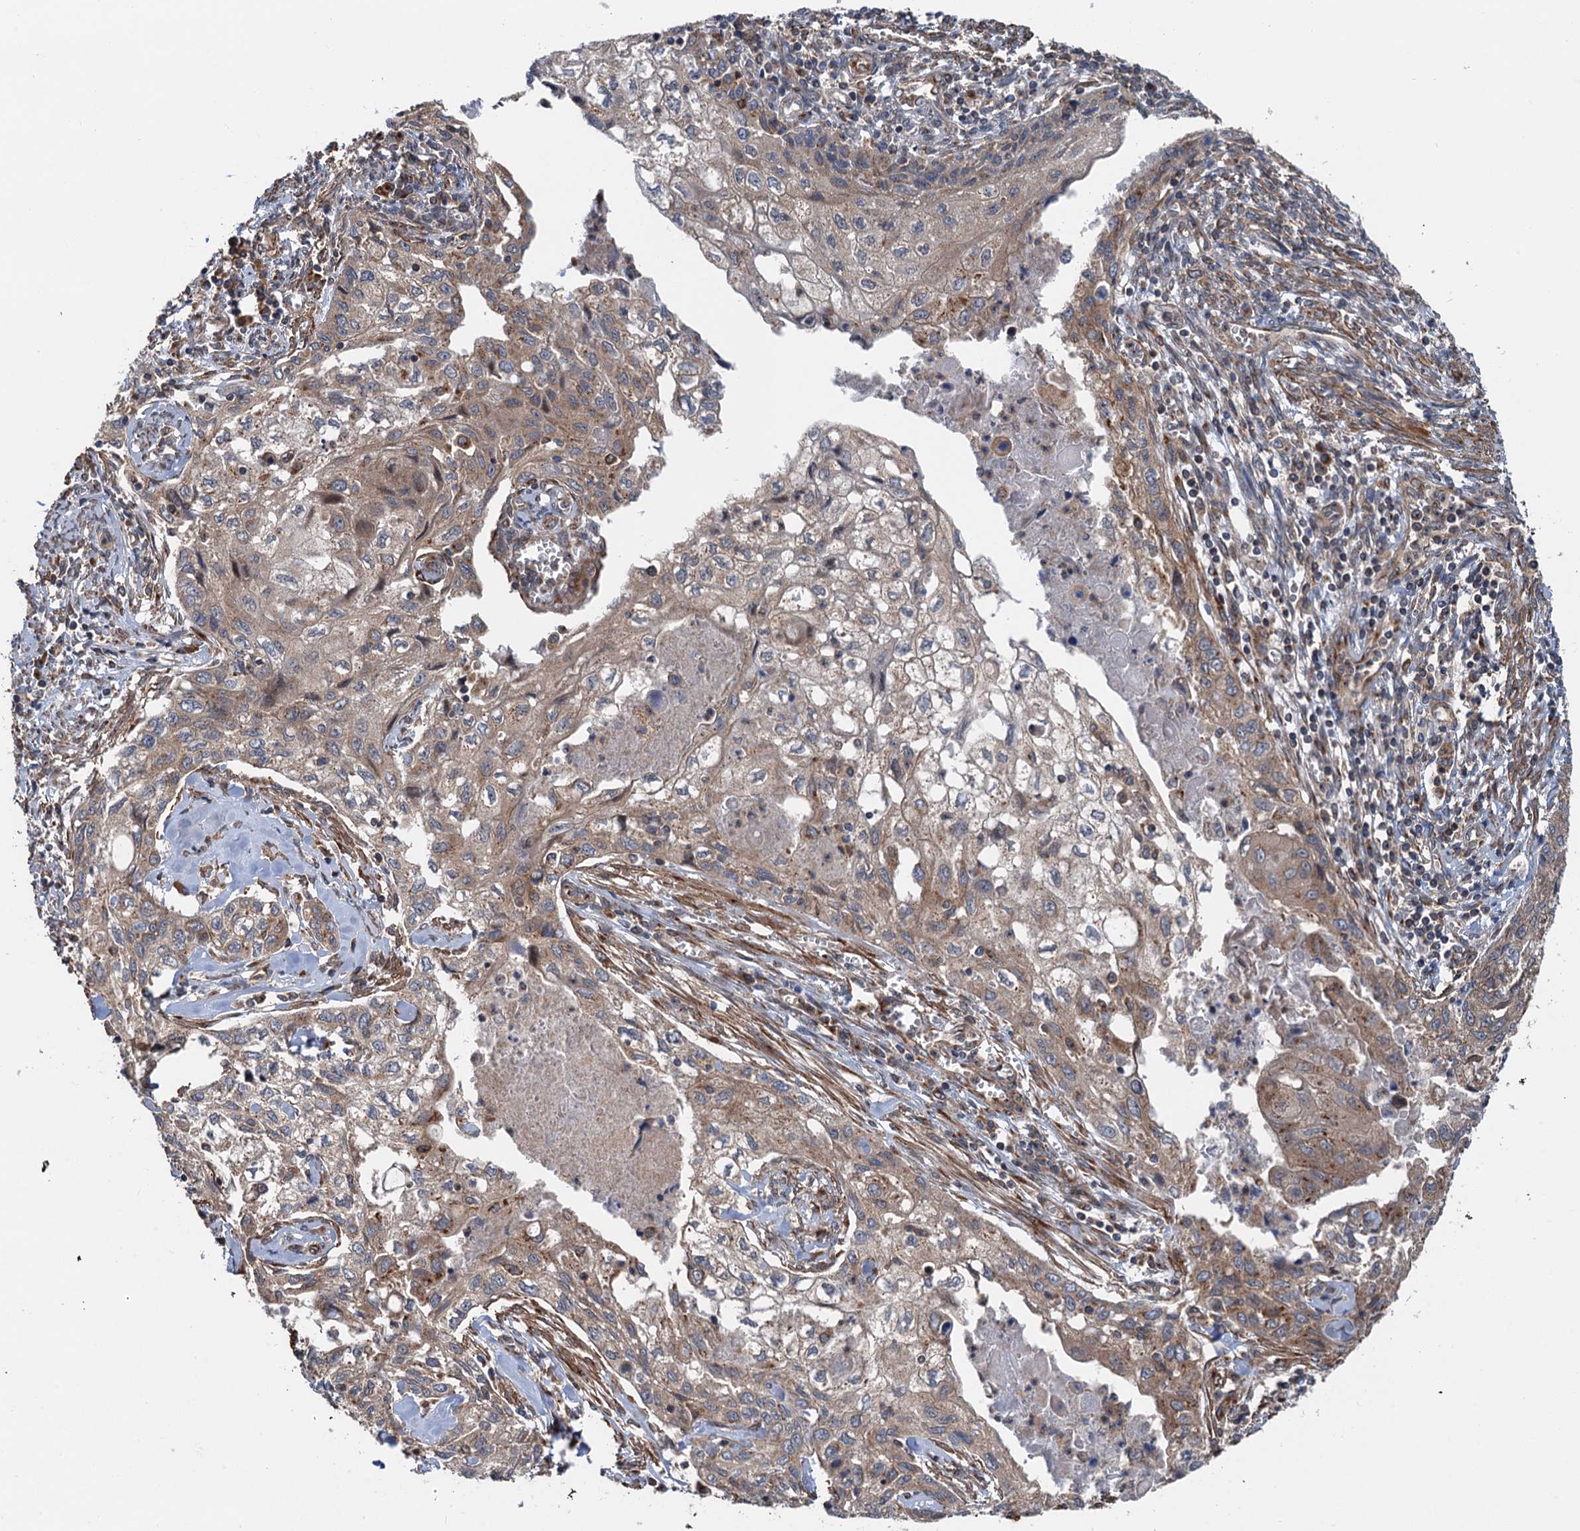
{"staining": {"intensity": "moderate", "quantity": ">75%", "location": "cytoplasmic/membranous"}, "tissue": "cervical cancer", "cell_type": "Tumor cells", "image_type": "cancer", "snomed": [{"axis": "morphology", "description": "Squamous cell carcinoma, NOS"}, {"axis": "topography", "description": "Cervix"}], "caption": "DAB immunohistochemical staining of human cervical cancer (squamous cell carcinoma) reveals moderate cytoplasmic/membranous protein staining in about >75% of tumor cells.", "gene": "ANKRD26", "patient": {"sex": "female", "age": 67}}